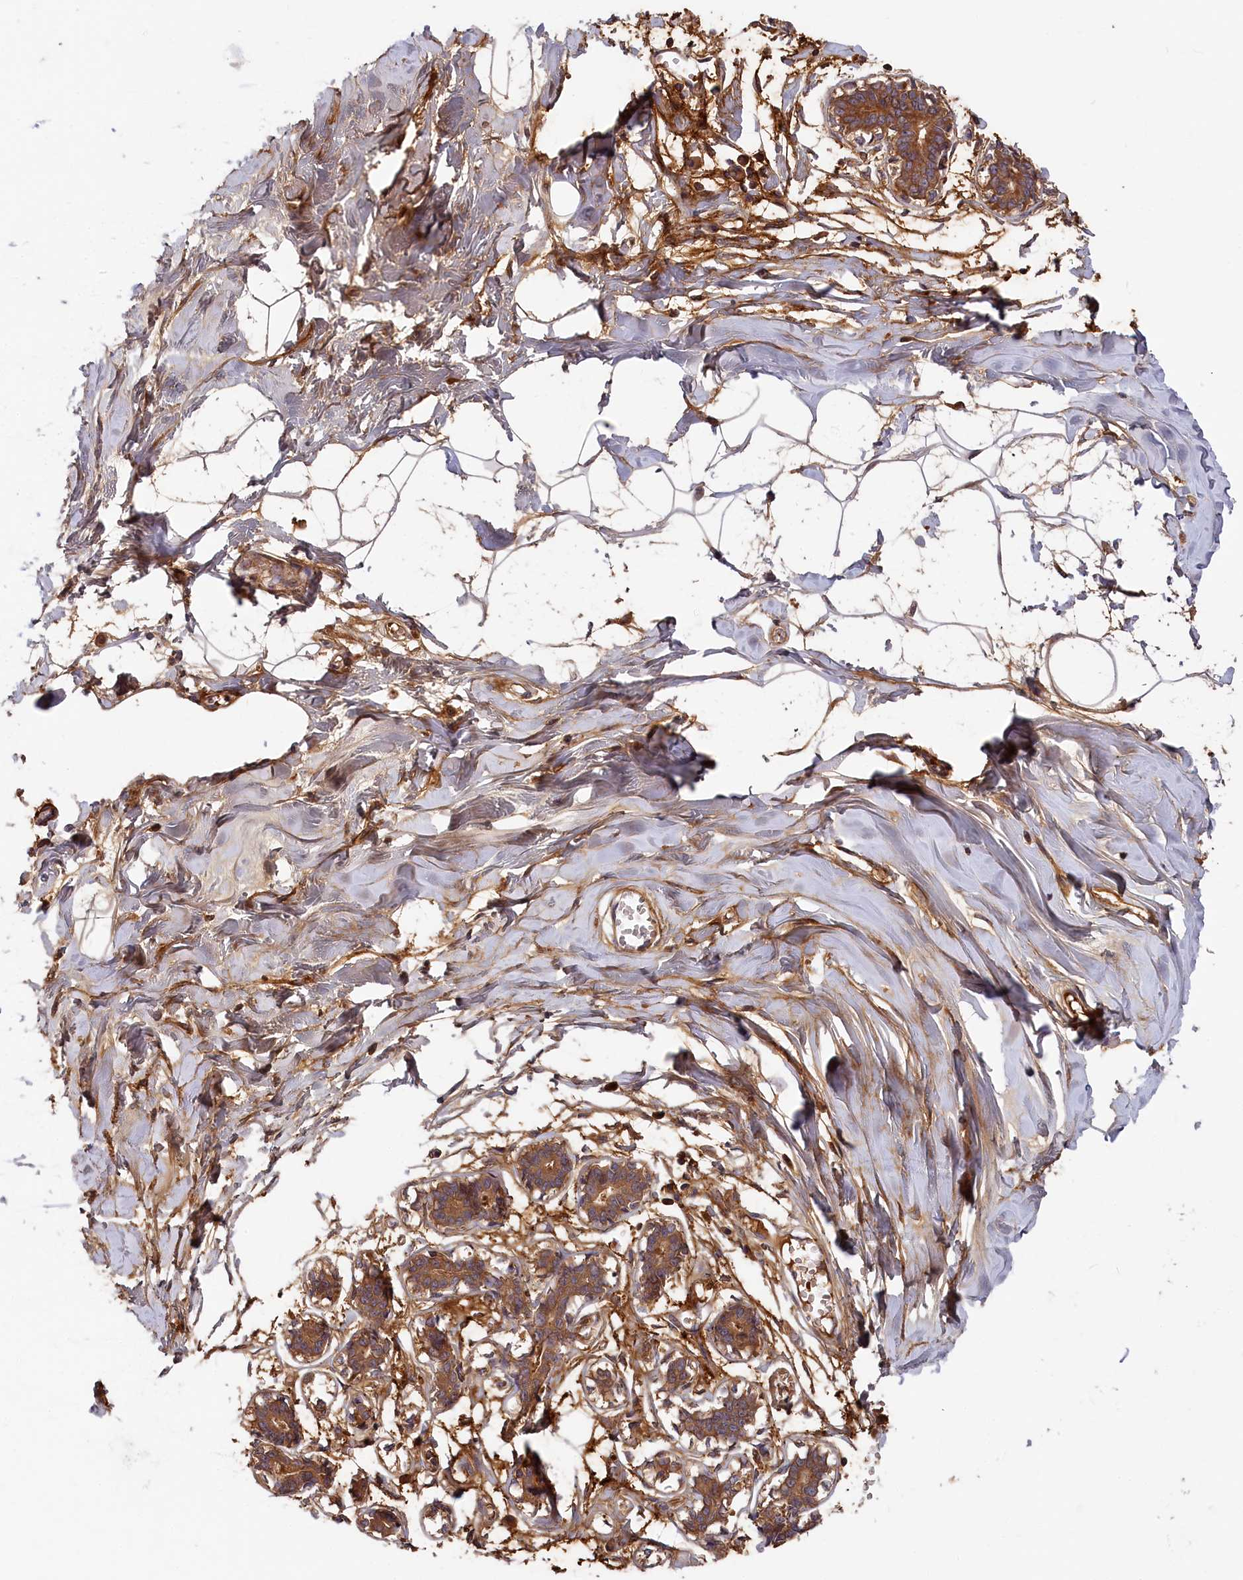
{"staining": {"intensity": "moderate", "quantity": ">75%", "location": "cytoplasmic/membranous"}, "tissue": "breast", "cell_type": "Adipocytes", "image_type": "normal", "snomed": [{"axis": "morphology", "description": "Normal tissue, NOS"}, {"axis": "topography", "description": "Breast"}], "caption": "Immunohistochemical staining of unremarkable human breast displays medium levels of moderate cytoplasmic/membranous staining in approximately >75% of adipocytes.", "gene": "ITIH1", "patient": {"sex": "female", "age": 27}}